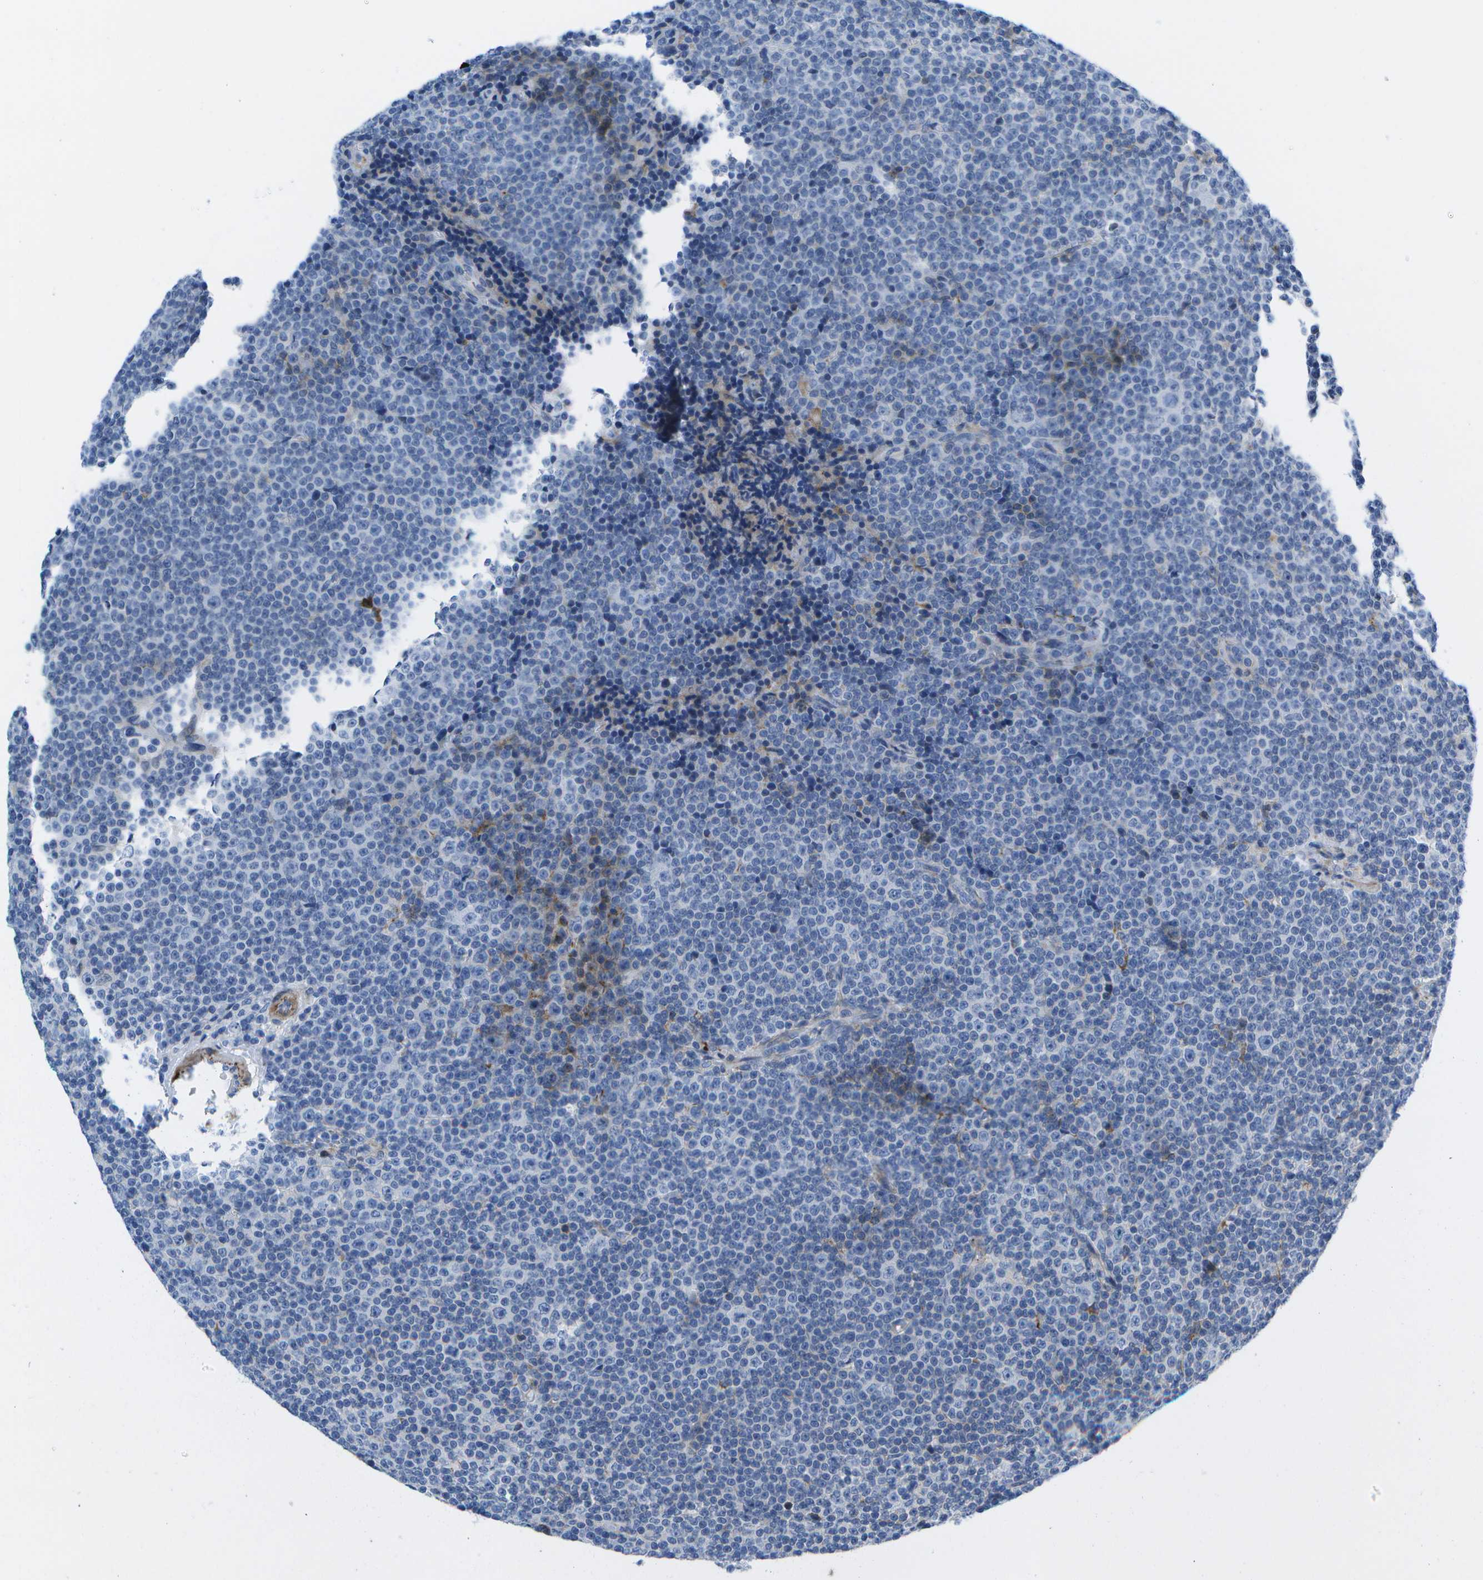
{"staining": {"intensity": "negative", "quantity": "none", "location": "none"}, "tissue": "lymphoma", "cell_type": "Tumor cells", "image_type": "cancer", "snomed": [{"axis": "morphology", "description": "Malignant lymphoma, non-Hodgkin's type, Low grade"}, {"axis": "topography", "description": "Lymph node"}], "caption": "An image of low-grade malignant lymphoma, non-Hodgkin's type stained for a protein displays no brown staining in tumor cells. (DAB (3,3'-diaminobenzidine) immunohistochemistry (IHC) visualized using brightfield microscopy, high magnification).", "gene": "ADGRG6", "patient": {"sex": "female", "age": 67}}